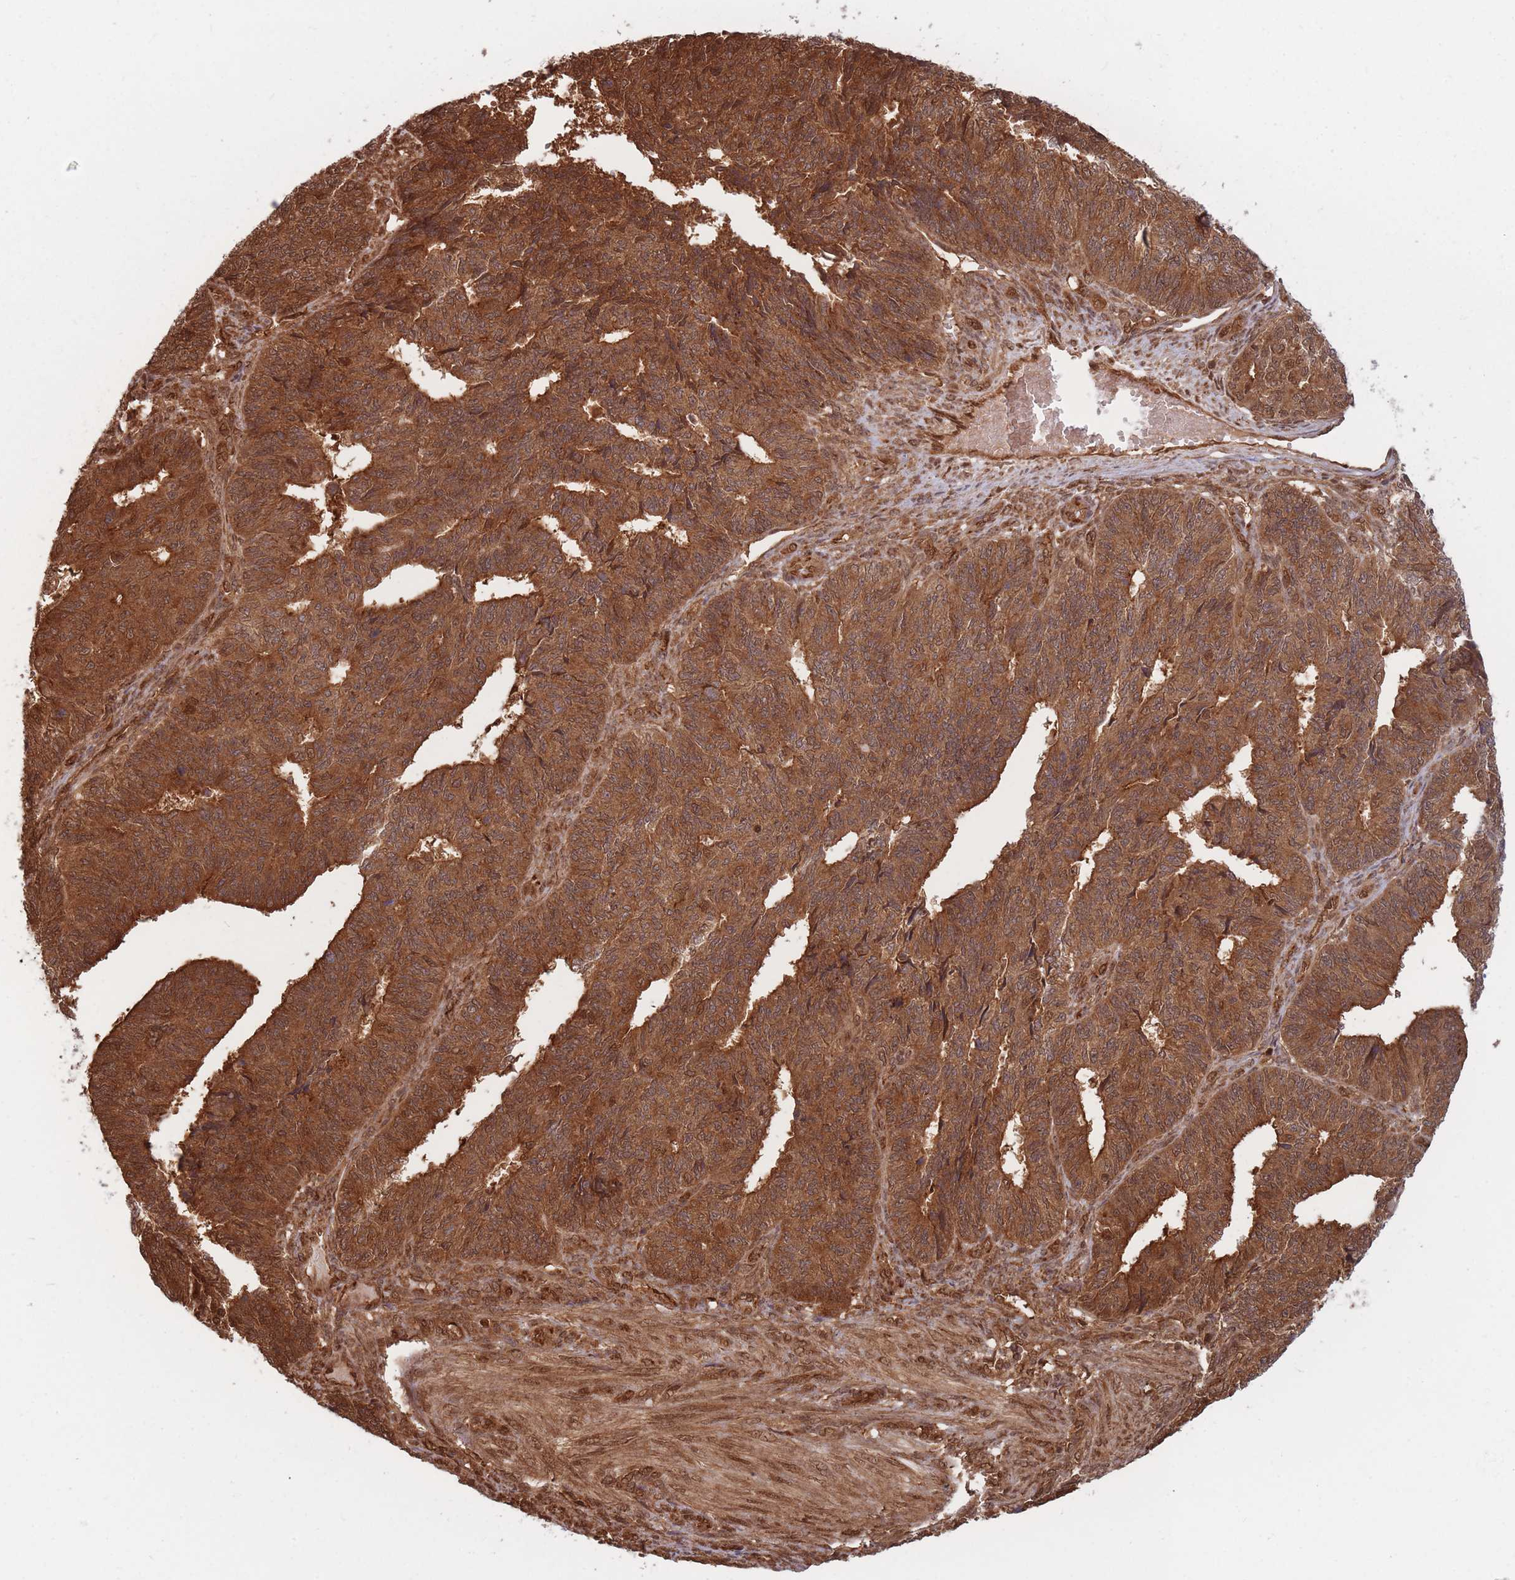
{"staining": {"intensity": "strong", "quantity": ">75%", "location": "cytoplasmic/membranous,nuclear"}, "tissue": "endometrial cancer", "cell_type": "Tumor cells", "image_type": "cancer", "snomed": [{"axis": "morphology", "description": "Adenocarcinoma, NOS"}, {"axis": "topography", "description": "Endometrium"}], "caption": "Immunohistochemistry (IHC) photomicrograph of human endometrial cancer (adenocarcinoma) stained for a protein (brown), which reveals high levels of strong cytoplasmic/membranous and nuclear staining in approximately >75% of tumor cells.", "gene": "PODXL2", "patient": {"sex": "female", "age": 32}}